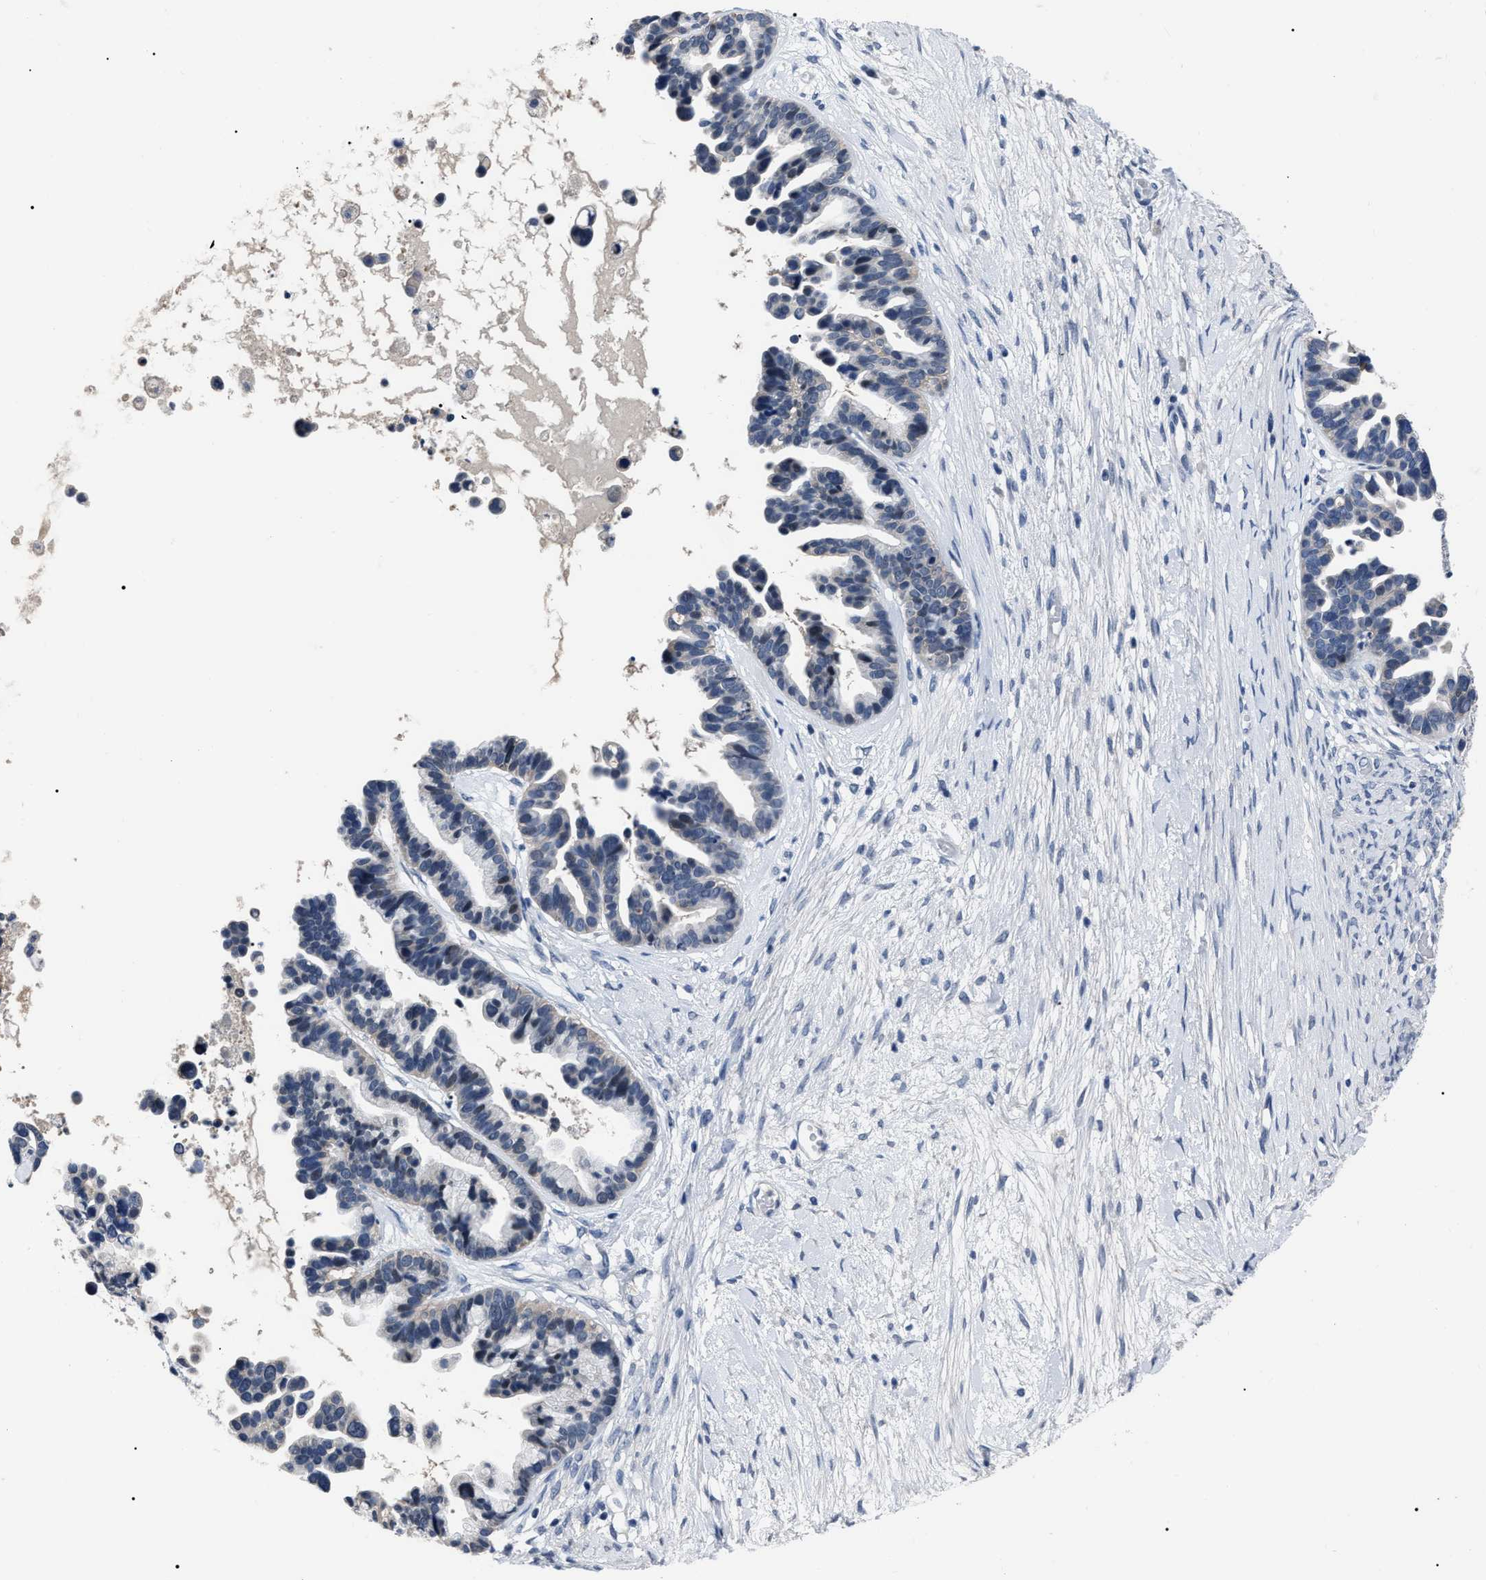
{"staining": {"intensity": "negative", "quantity": "none", "location": "none"}, "tissue": "ovarian cancer", "cell_type": "Tumor cells", "image_type": "cancer", "snomed": [{"axis": "morphology", "description": "Cystadenocarcinoma, serous, NOS"}, {"axis": "topography", "description": "Ovary"}], "caption": "Protein analysis of ovarian cancer reveals no significant positivity in tumor cells.", "gene": "LRWD1", "patient": {"sex": "female", "age": 56}}